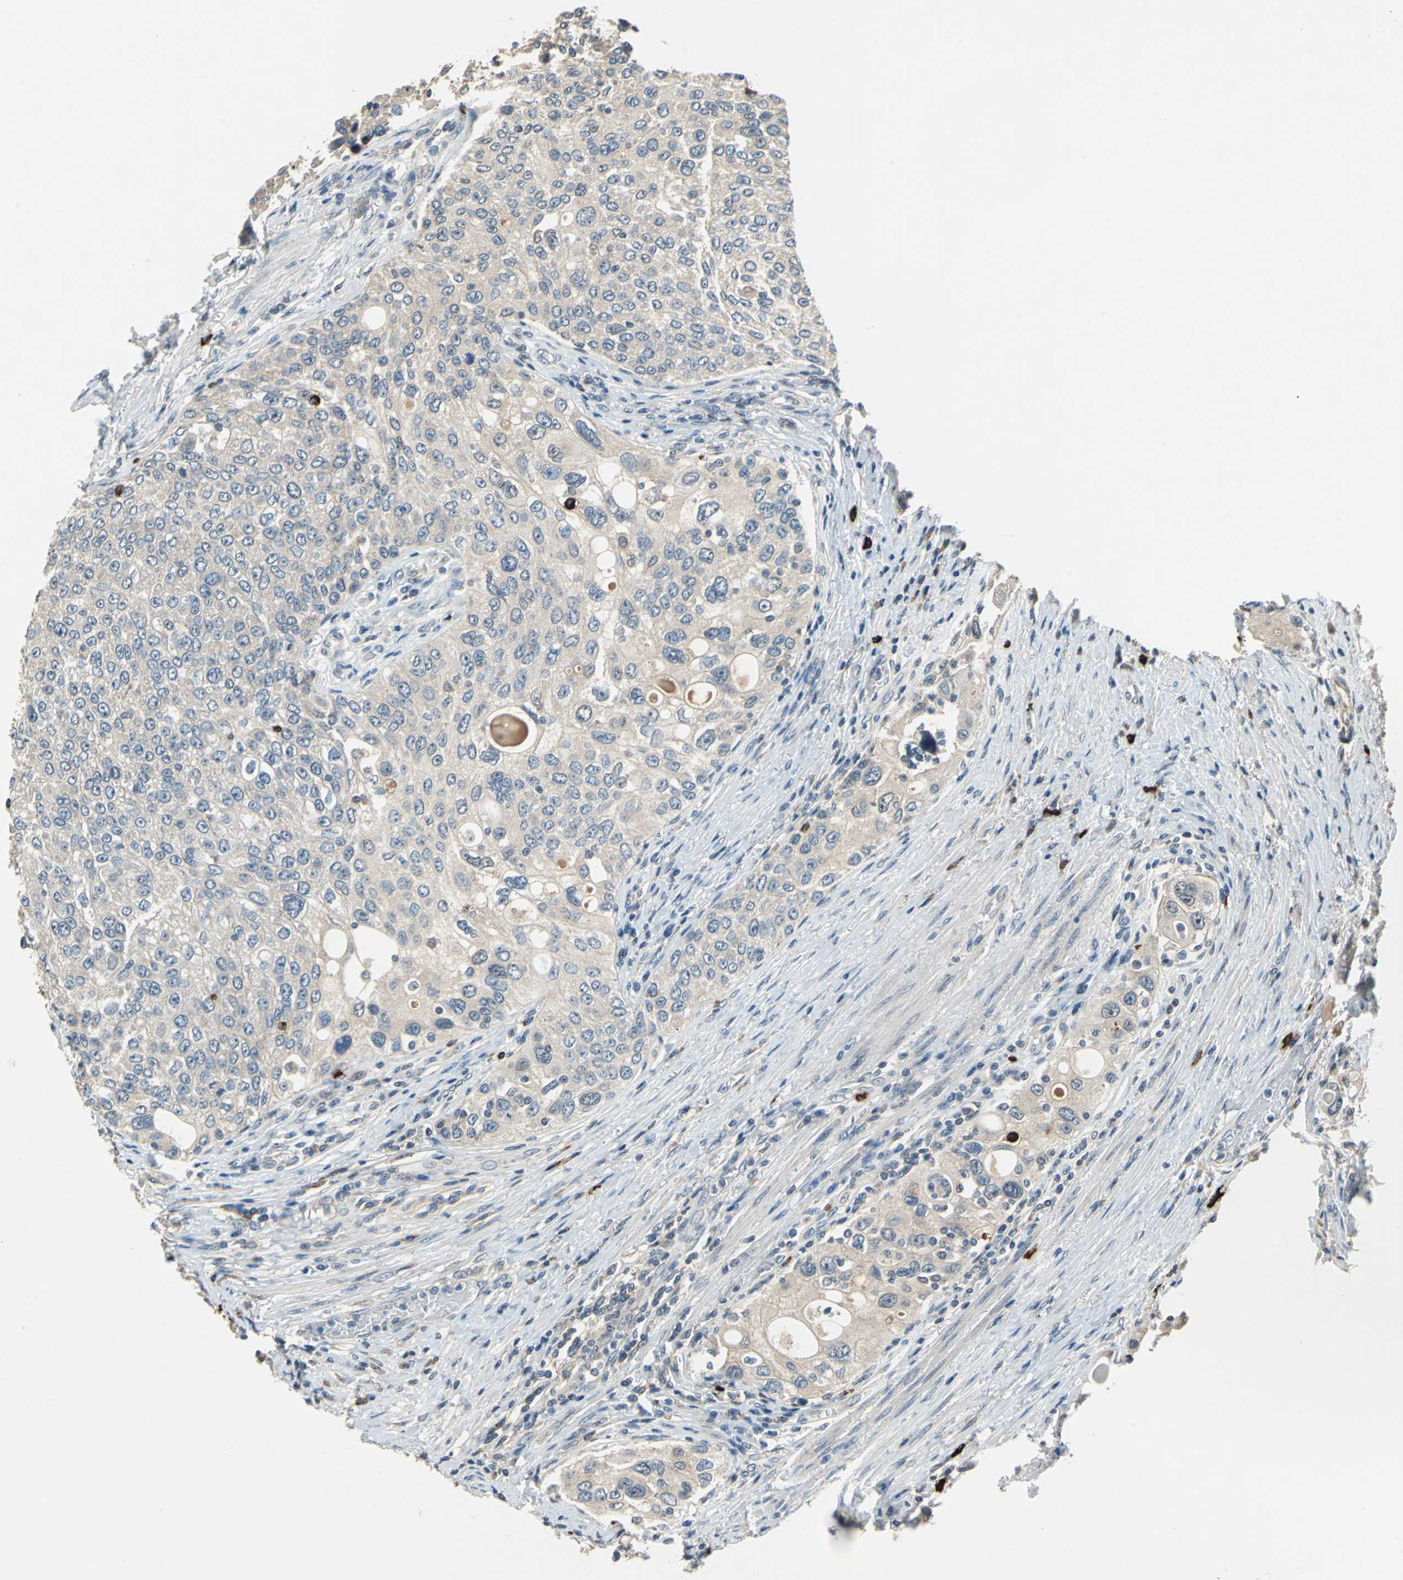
{"staining": {"intensity": "weak", "quantity": "25%-75%", "location": "cytoplasmic/membranous"}, "tissue": "urothelial cancer", "cell_type": "Tumor cells", "image_type": "cancer", "snomed": [{"axis": "morphology", "description": "Urothelial carcinoma, High grade"}, {"axis": "topography", "description": "Urinary bladder"}], "caption": "IHC micrograph of neoplastic tissue: urothelial cancer stained using immunohistochemistry demonstrates low levels of weak protein expression localized specifically in the cytoplasmic/membranous of tumor cells, appearing as a cytoplasmic/membranous brown color.", "gene": "SLC19A2", "patient": {"sex": "female", "age": 56}}